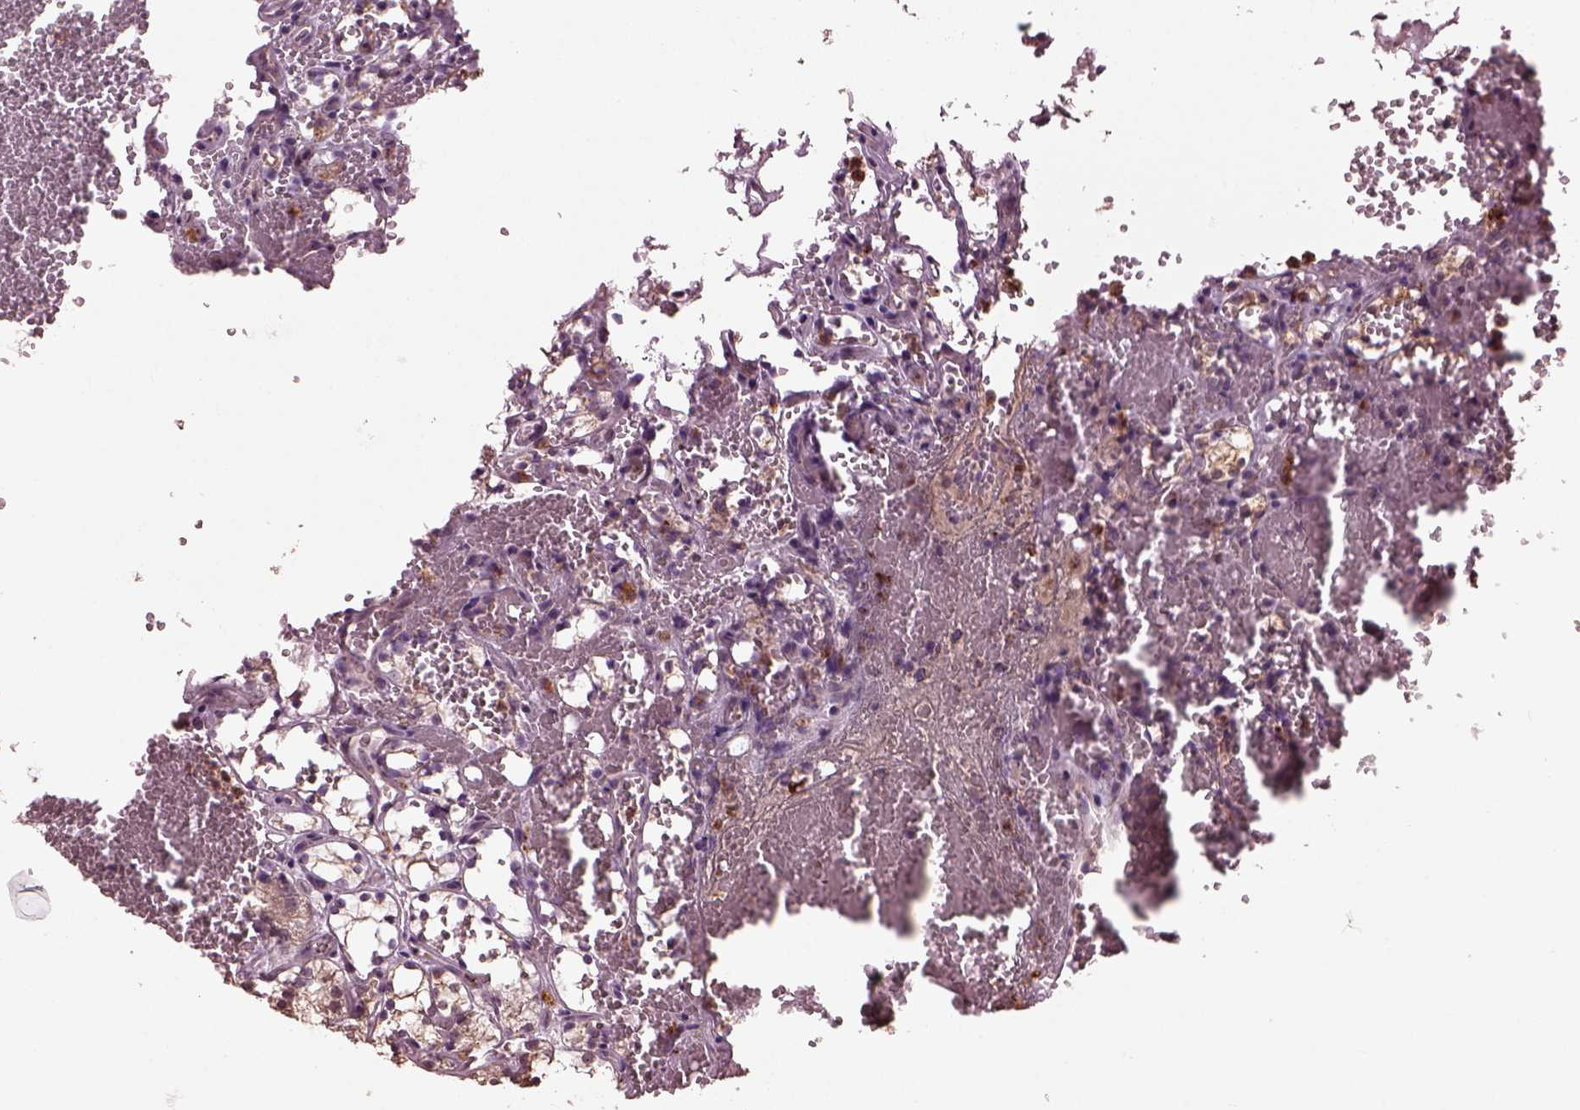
{"staining": {"intensity": "negative", "quantity": "none", "location": "none"}, "tissue": "renal cancer", "cell_type": "Tumor cells", "image_type": "cancer", "snomed": [{"axis": "morphology", "description": "Adenocarcinoma, NOS"}, {"axis": "topography", "description": "Kidney"}], "caption": "There is no significant staining in tumor cells of adenocarcinoma (renal).", "gene": "RUFY3", "patient": {"sex": "female", "age": 69}}